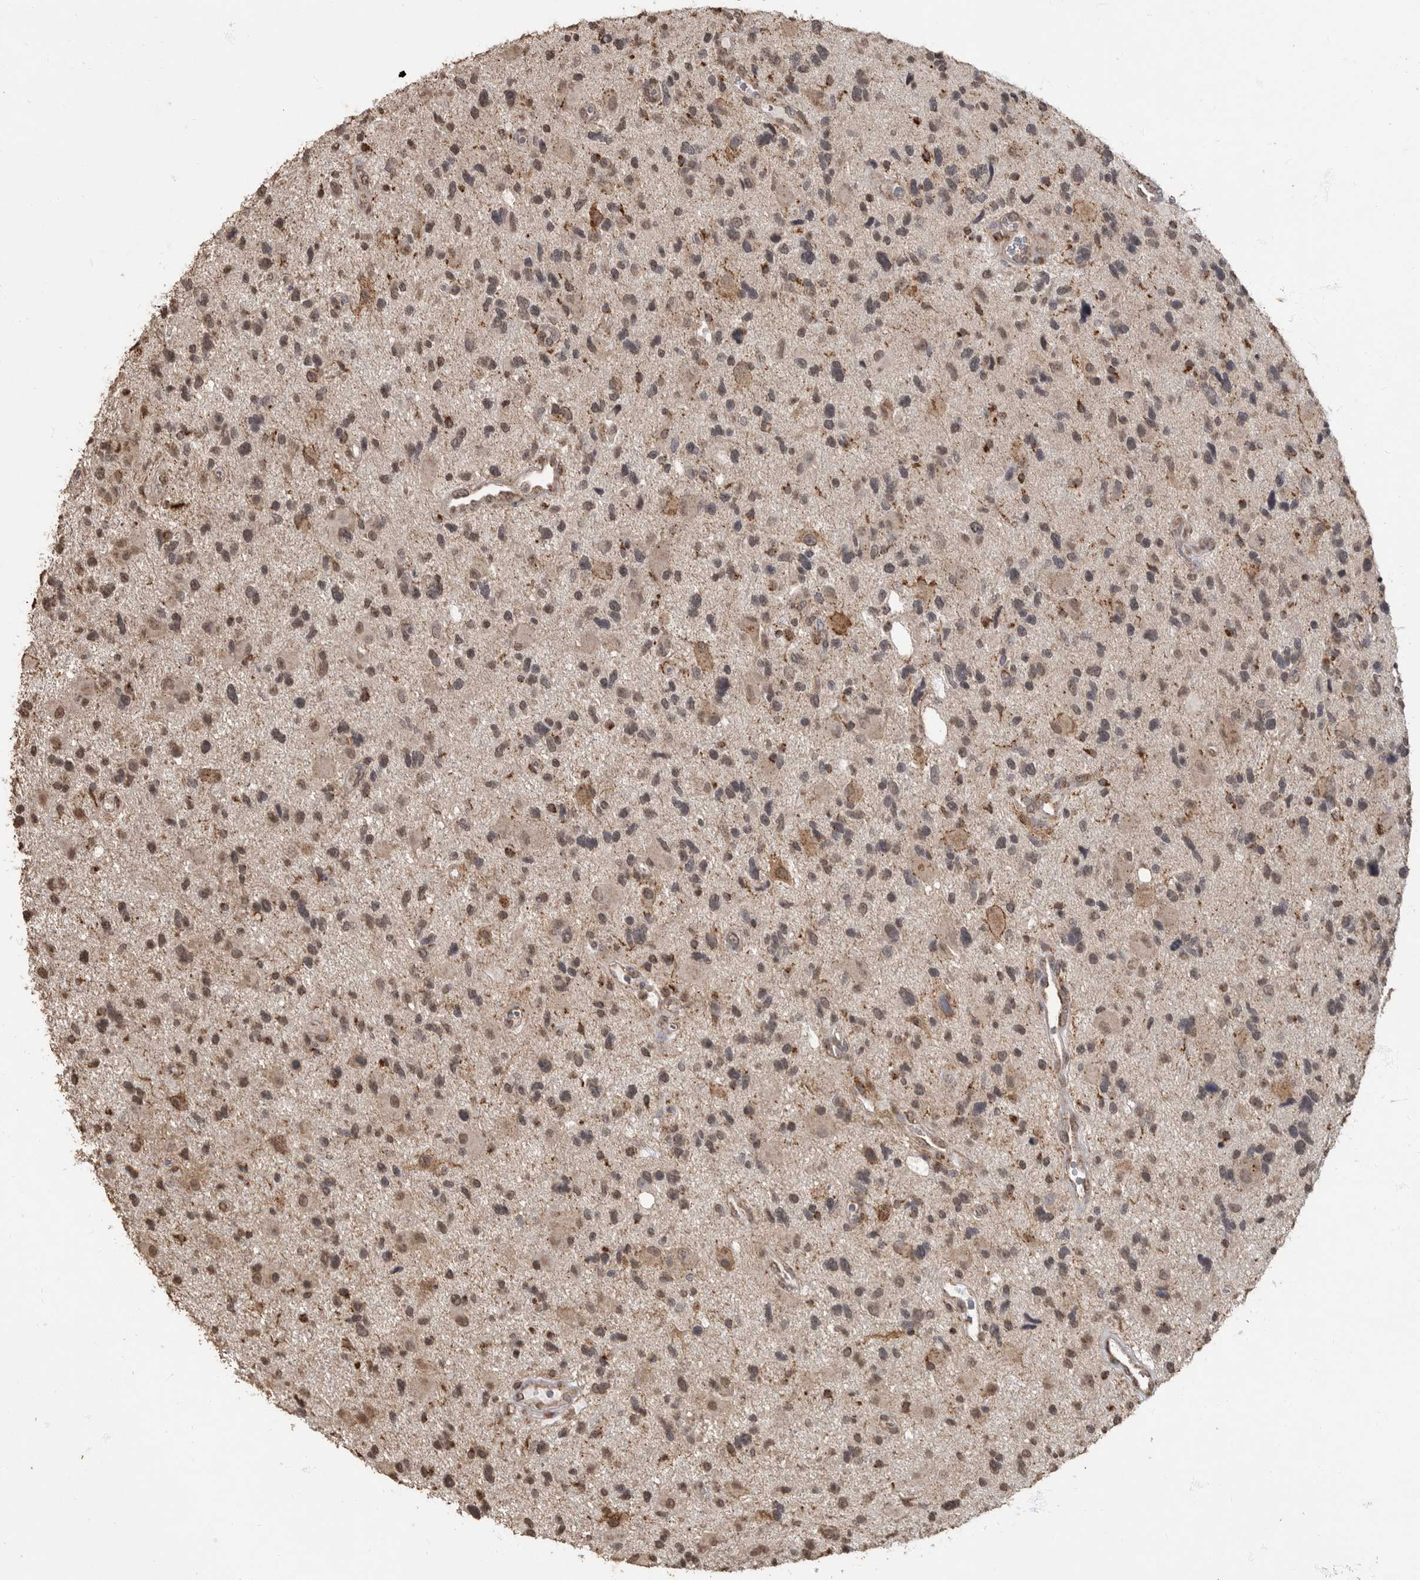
{"staining": {"intensity": "weak", "quantity": ">75%", "location": "cytoplasmic/membranous,nuclear"}, "tissue": "glioma", "cell_type": "Tumor cells", "image_type": "cancer", "snomed": [{"axis": "morphology", "description": "Glioma, malignant, High grade"}, {"axis": "topography", "description": "Brain"}], "caption": "Protein staining by immunohistochemistry (IHC) displays weak cytoplasmic/membranous and nuclear positivity in approximately >75% of tumor cells in glioma.", "gene": "MAFG", "patient": {"sex": "male", "age": 33}}